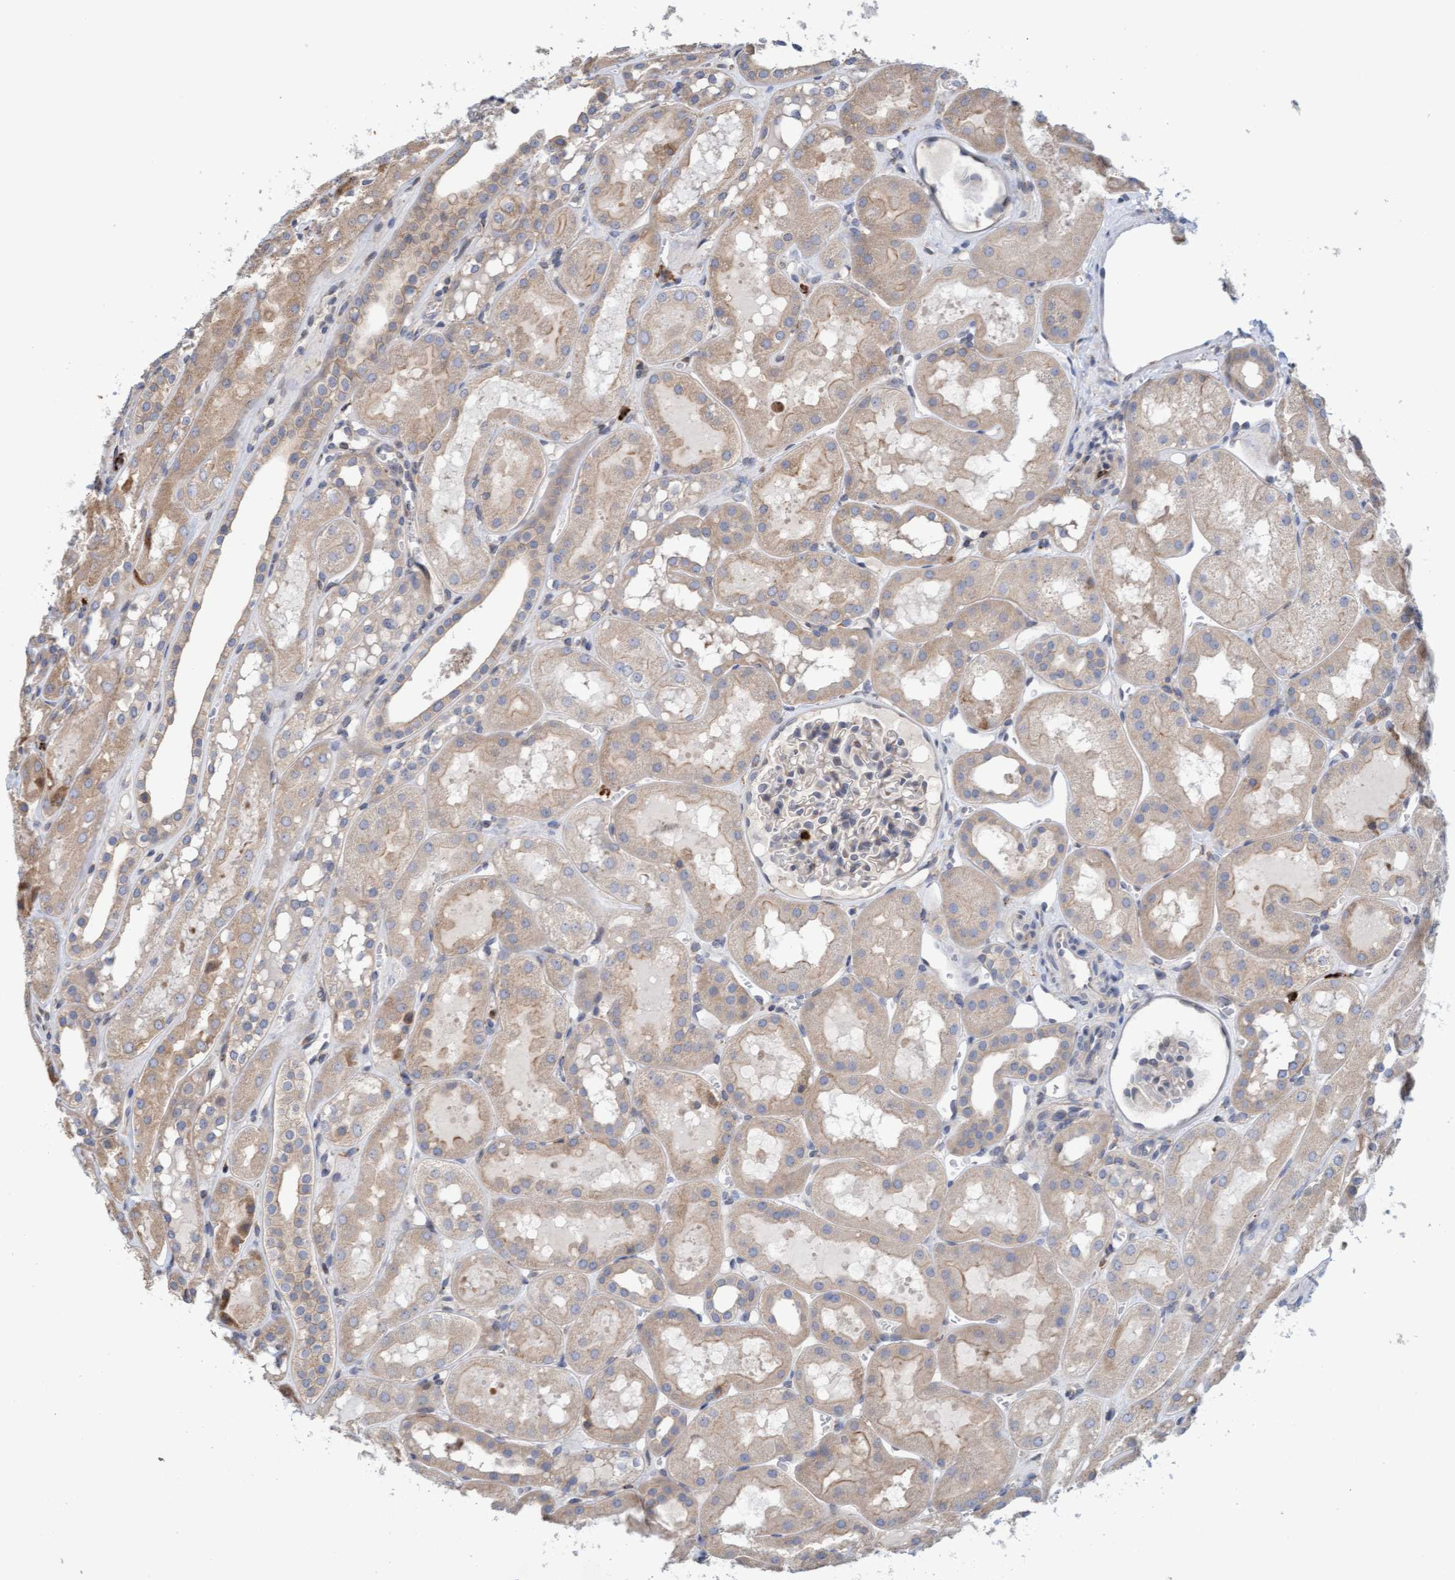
{"staining": {"intensity": "negative", "quantity": "none", "location": "none"}, "tissue": "kidney", "cell_type": "Cells in glomeruli", "image_type": "normal", "snomed": [{"axis": "morphology", "description": "Normal tissue, NOS"}, {"axis": "topography", "description": "Kidney"}, {"axis": "topography", "description": "Urinary bladder"}], "caption": "The IHC histopathology image has no significant positivity in cells in glomeruli of kidney. Brightfield microscopy of immunohistochemistry stained with DAB (brown) and hematoxylin (blue), captured at high magnification.", "gene": "MMP8", "patient": {"sex": "male", "age": 16}}